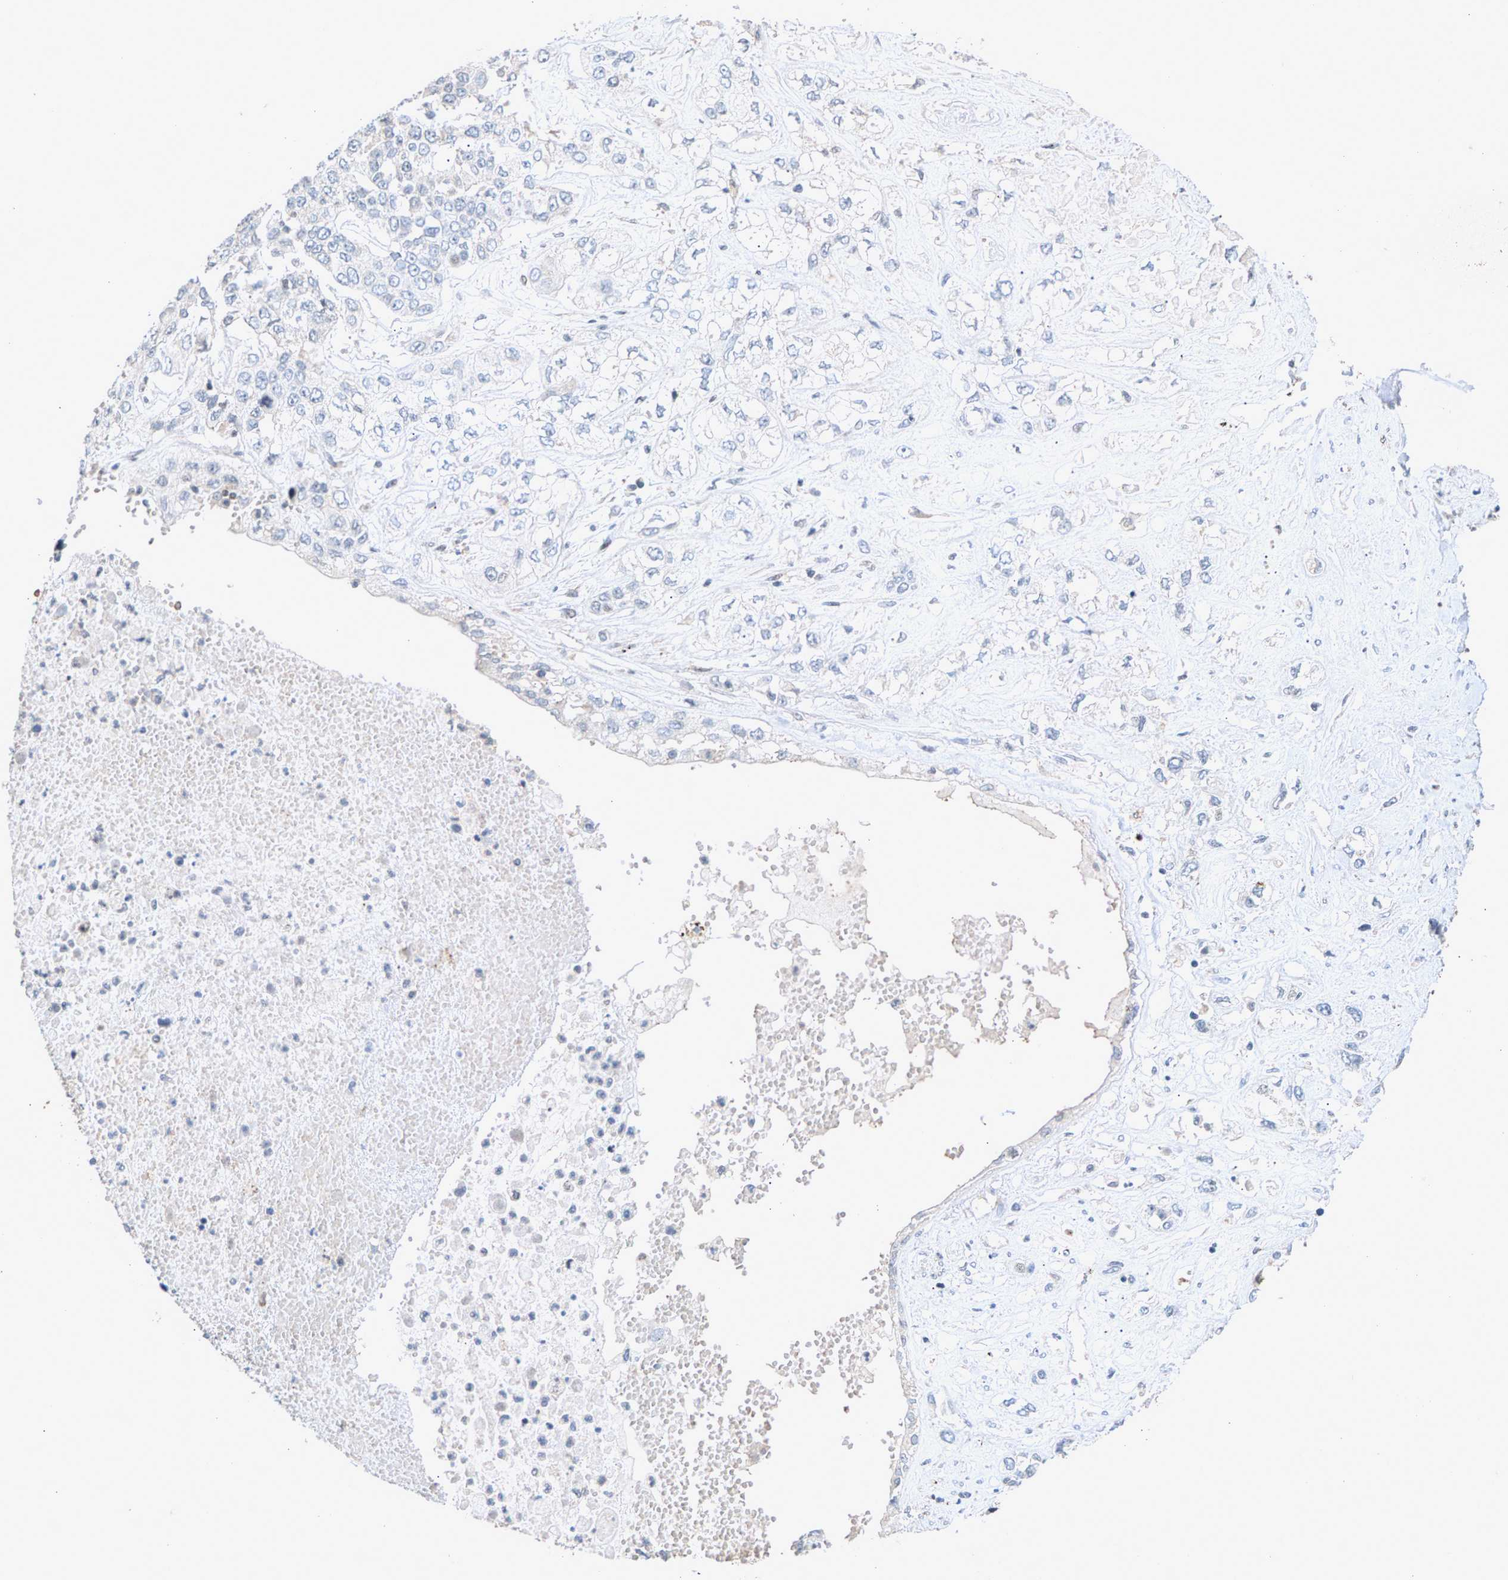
{"staining": {"intensity": "negative", "quantity": "none", "location": "none"}, "tissue": "lung cancer", "cell_type": "Tumor cells", "image_type": "cancer", "snomed": [{"axis": "morphology", "description": "Squamous cell carcinoma, NOS"}, {"axis": "topography", "description": "Lung"}], "caption": "This is an immunohistochemistry micrograph of human lung squamous cell carcinoma. There is no staining in tumor cells.", "gene": "ZPR1", "patient": {"sex": "male", "age": 71}}